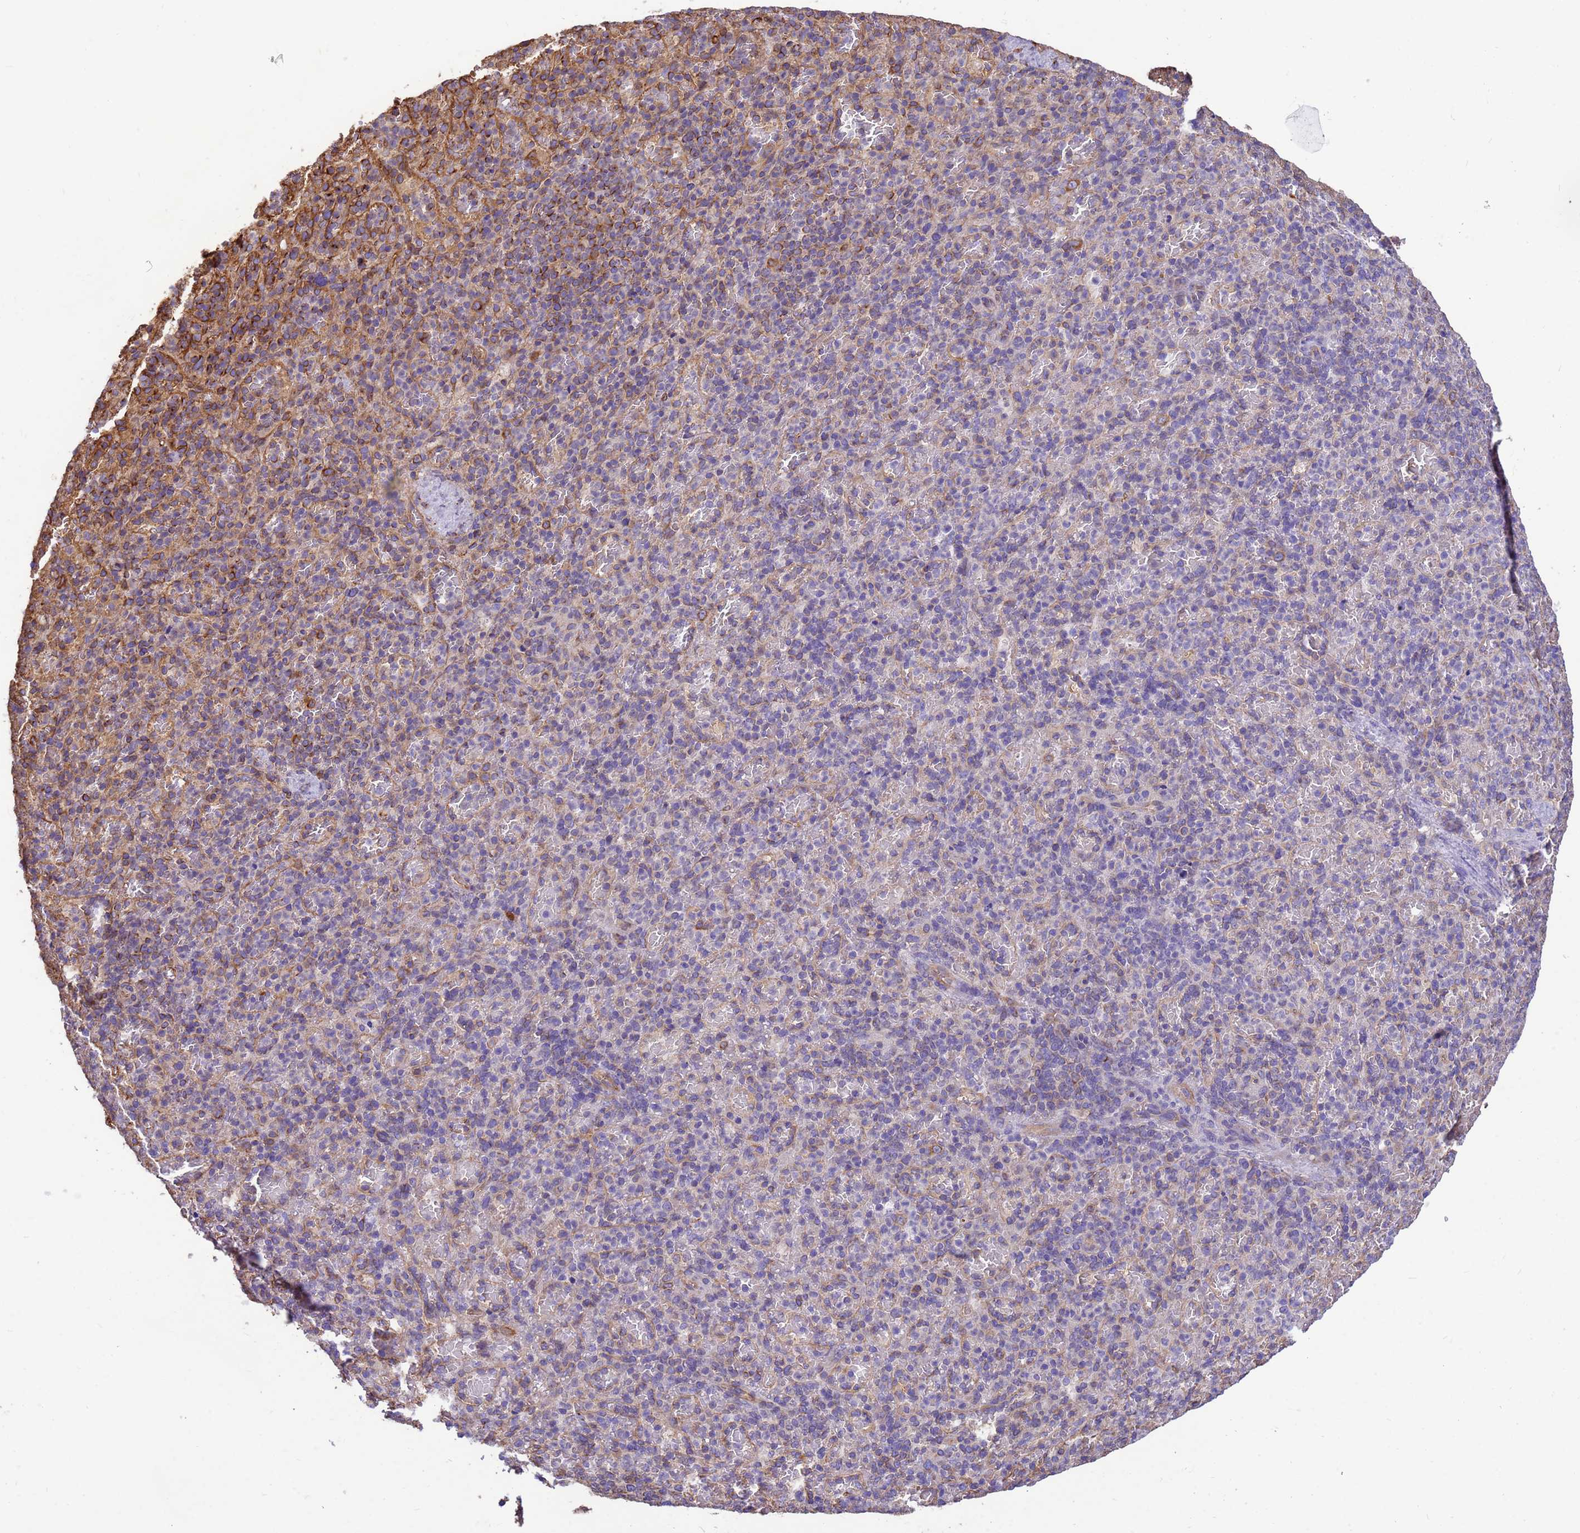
{"staining": {"intensity": "weak", "quantity": "<25%", "location": "cytoplasmic/membranous"}, "tissue": "spleen", "cell_type": "Cells in red pulp", "image_type": "normal", "snomed": [{"axis": "morphology", "description": "Normal tissue, NOS"}, {"axis": "topography", "description": "Spleen"}], "caption": "Histopathology image shows no significant protein positivity in cells in red pulp of unremarkable spleen. The staining was performed using DAB (3,3'-diaminobenzidine) to visualize the protein expression in brown, while the nuclei were stained in blue with hematoxylin (Magnification: 20x).", "gene": "ENSG00000198211", "patient": {"sex": "female", "age": 74}}